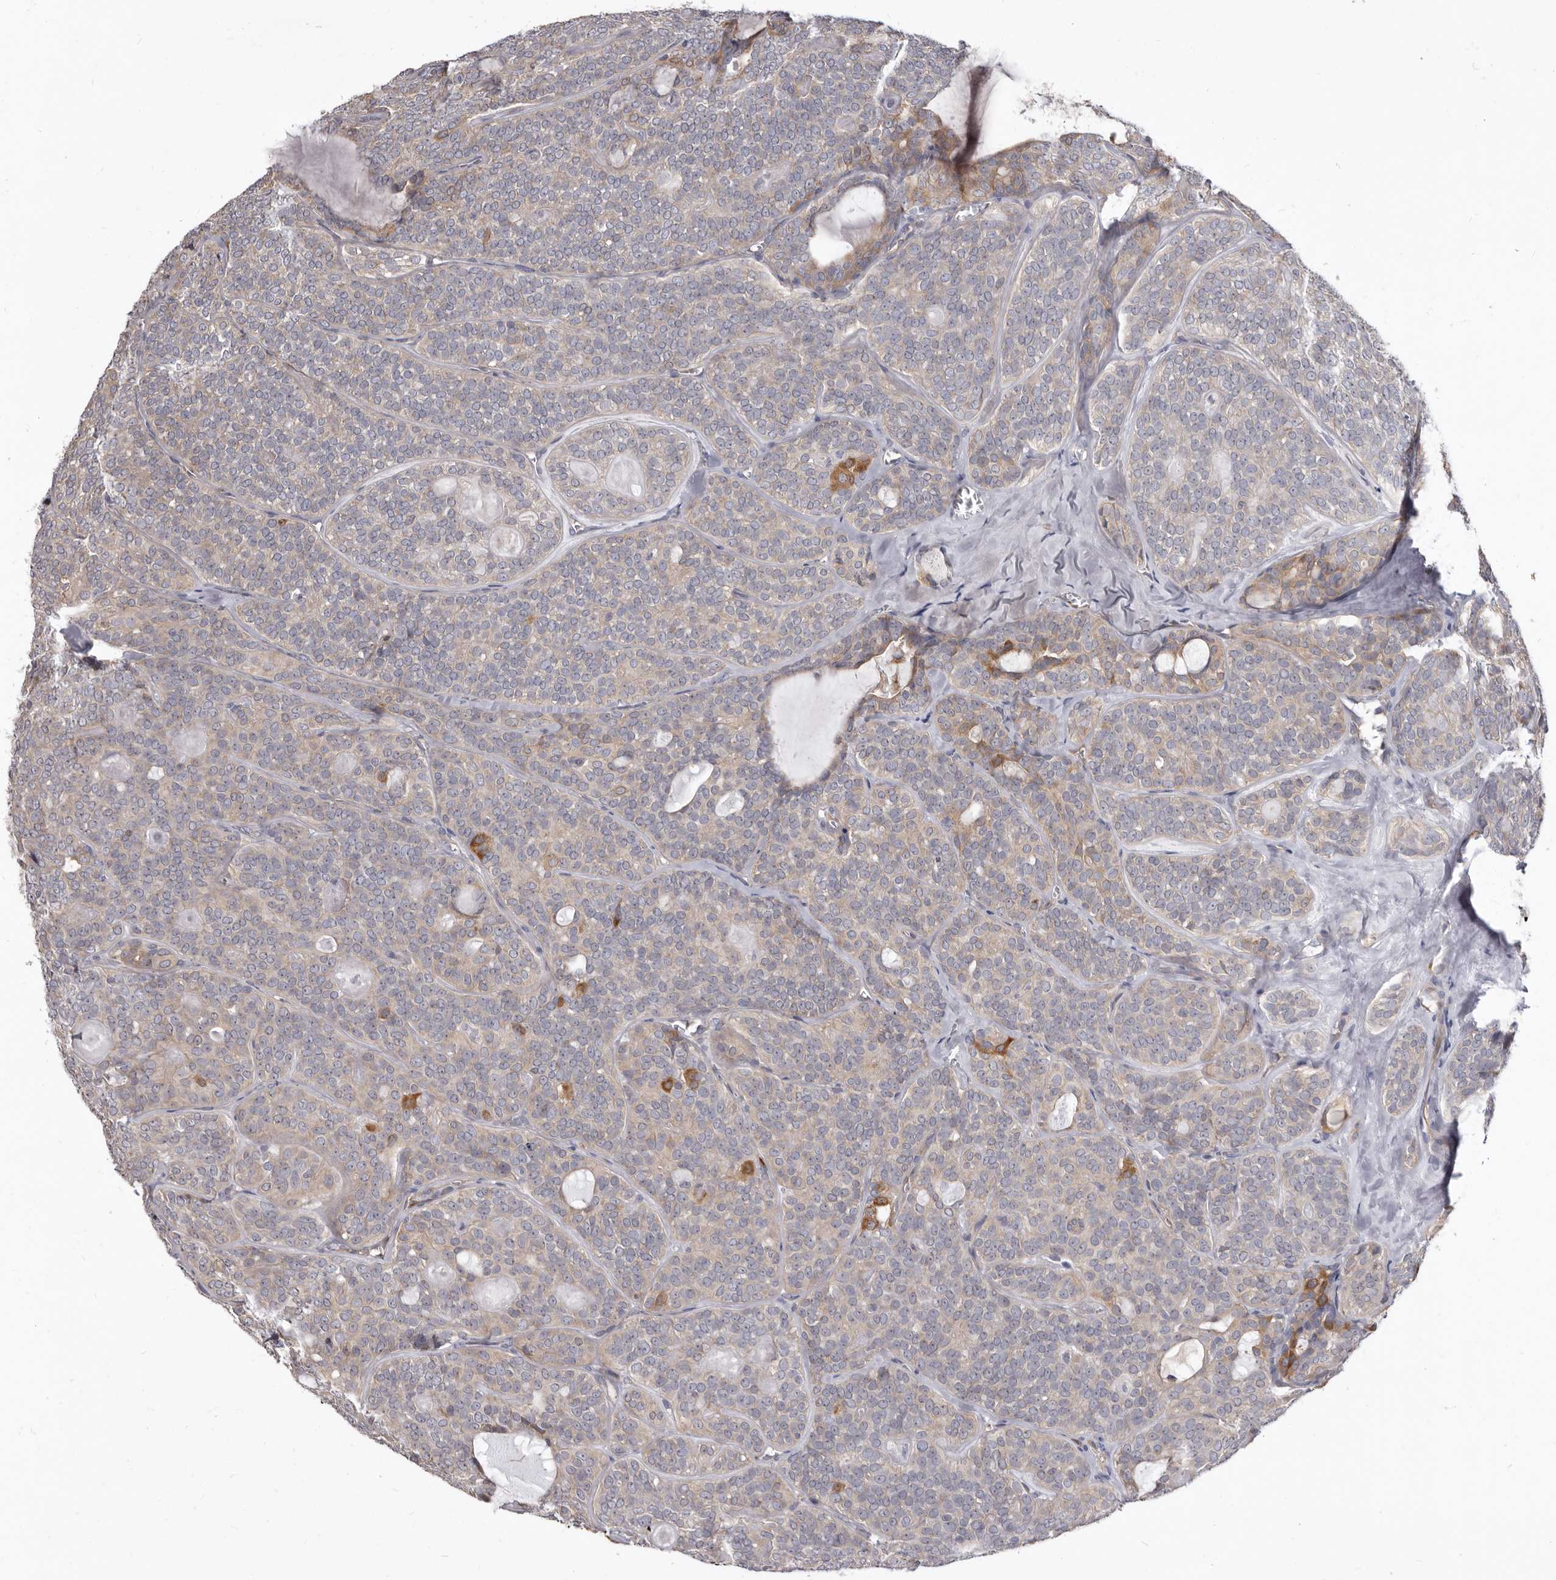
{"staining": {"intensity": "moderate", "quantity": "<25%", "location": "cytoplasmic/membranous"}, "tissue": "head and neck cancer", "cell_type": "Tumor cells", "image_type": "cancer", "snomed": [{"axis": "morphology", "description": "Adenocarcinoma, NOS"}, {"axis": "topography", "description": "Head-Neck"}], "caption": "This micrograph displays IHC staining of human adenocarcinoma (head and neck), with low moderate cytoplasmic/membranous staining in approximately <25% of tumor cells.", "gene": "FMO2", "patient": {"sex": "male", "age": 66}}